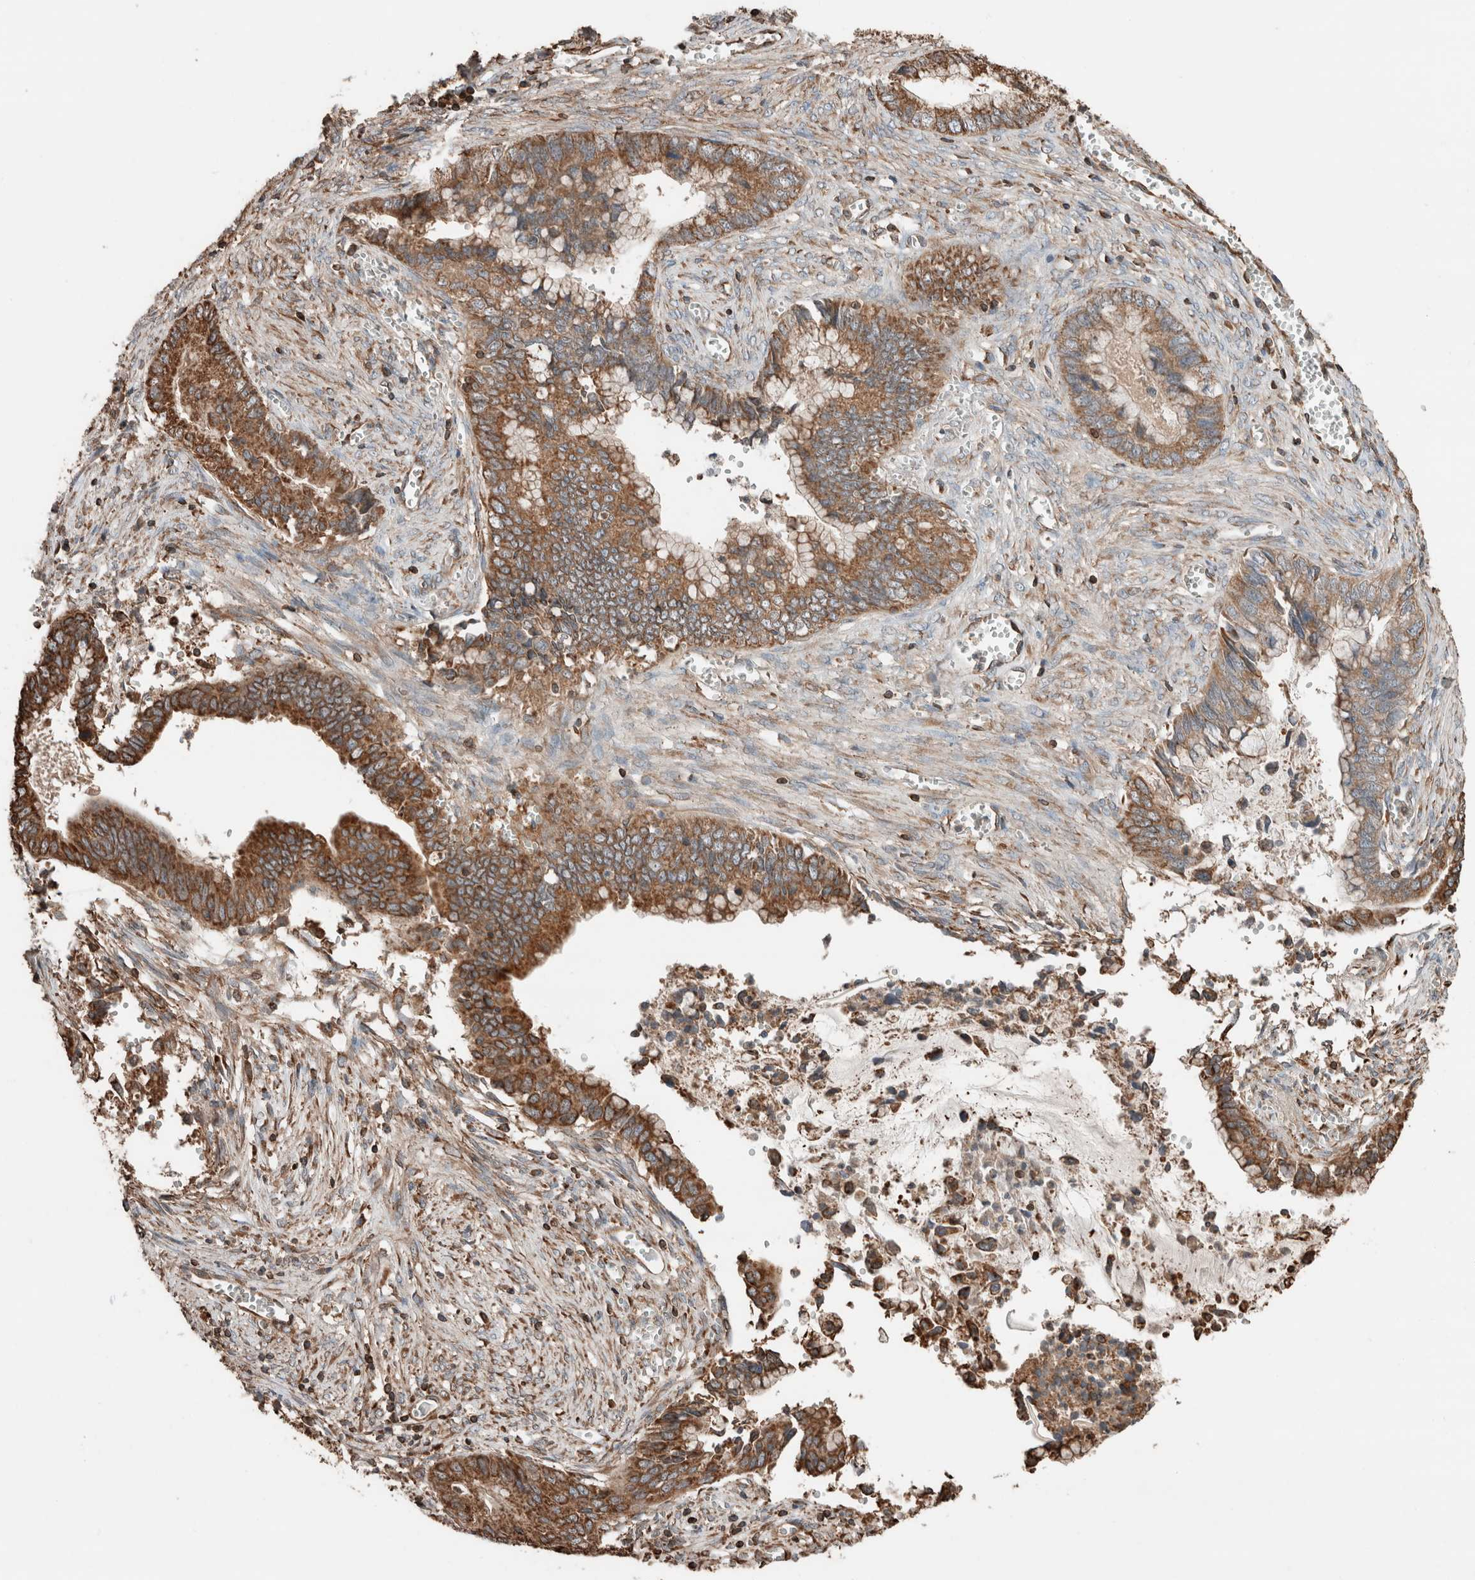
{"staining": {"intensity": "strong", "quantity": ">75%", "location": "cytoplasmic/membranous"}, "tissue": "cervical cancer", "cell_type": "Tumor cells", "image_type": "cancer", "snomed": [{"axis": "morphology", "description": "Adenocarcinoma, NOS"}, {"axis": "topography", "description": "Cervix"}], "caption": "About >75% of tumor cells in human adenocarcinoma (cervical) demonstrate strong cytoplasmic/membranous protein staining as visualized by brown immunohistochemical staining.", "gene": "ERAP2", "patient": {"sex": "female", "age": 44}}